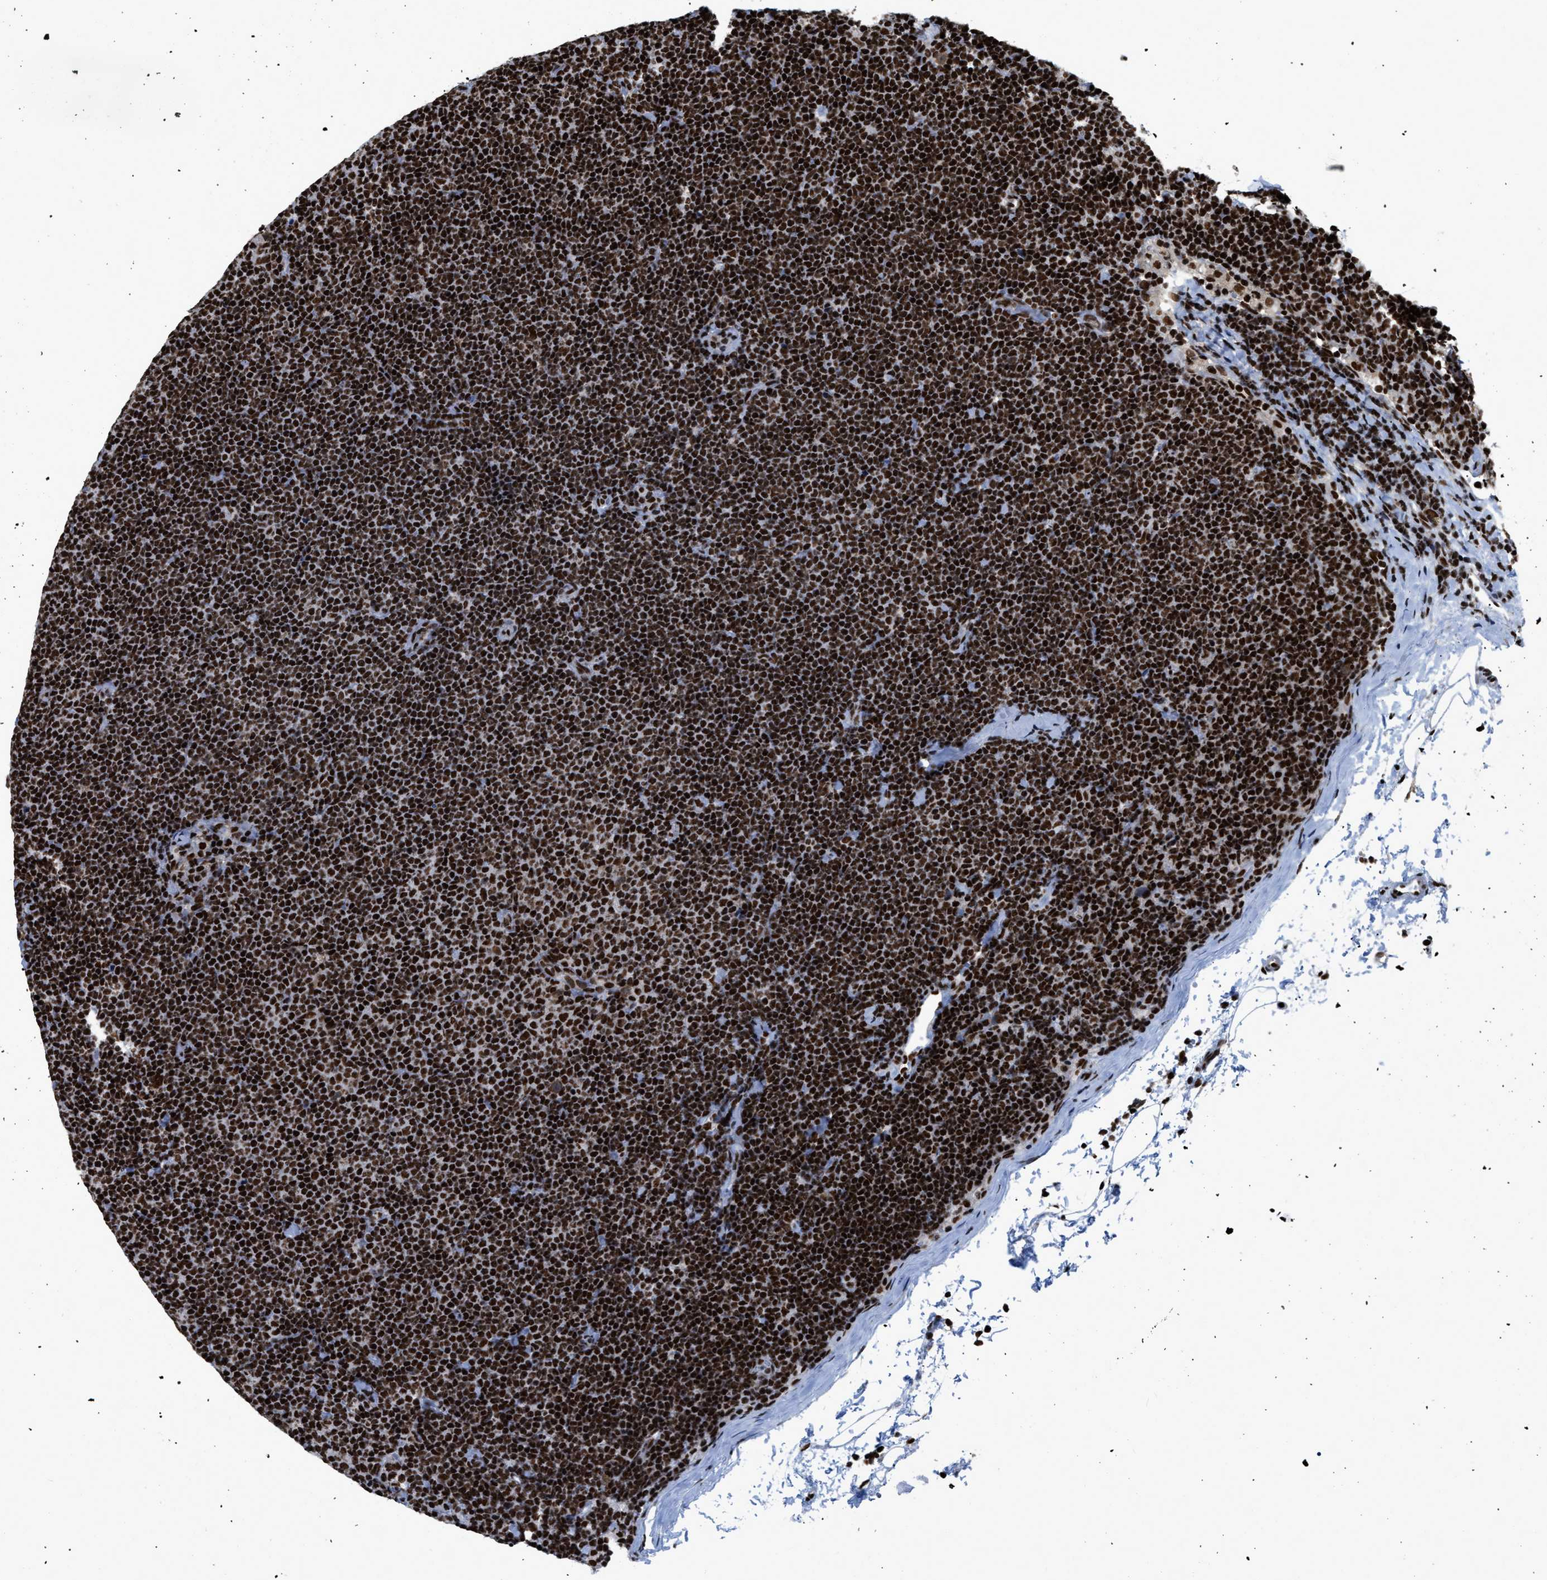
{"staining": {"intensity": "strong", "quantity": ">75%", "location": "nuclear"}, "tissue": "lymphoma", "cell_type": "Tumor cells", "image_type": "cancer", "snomed": [{"axis": "morphology", "description": "Malignant lymphoma, non-Hodgkin's type, Low grade"}, {"axis": "topography", "description": "Lymph node"}], "caption": "This histopathology image demonstrates malignant lymphoma, non-Hodgkin's type (low-grade) stained with immunohistochemistry (IHC) to label a protein in brown. The nuclear of tumor cells show strong positivity for the protein. Nuclei are counter-stained blue.", "gene": "CREB1", "patient": {"sex": "female", "age": 53}}